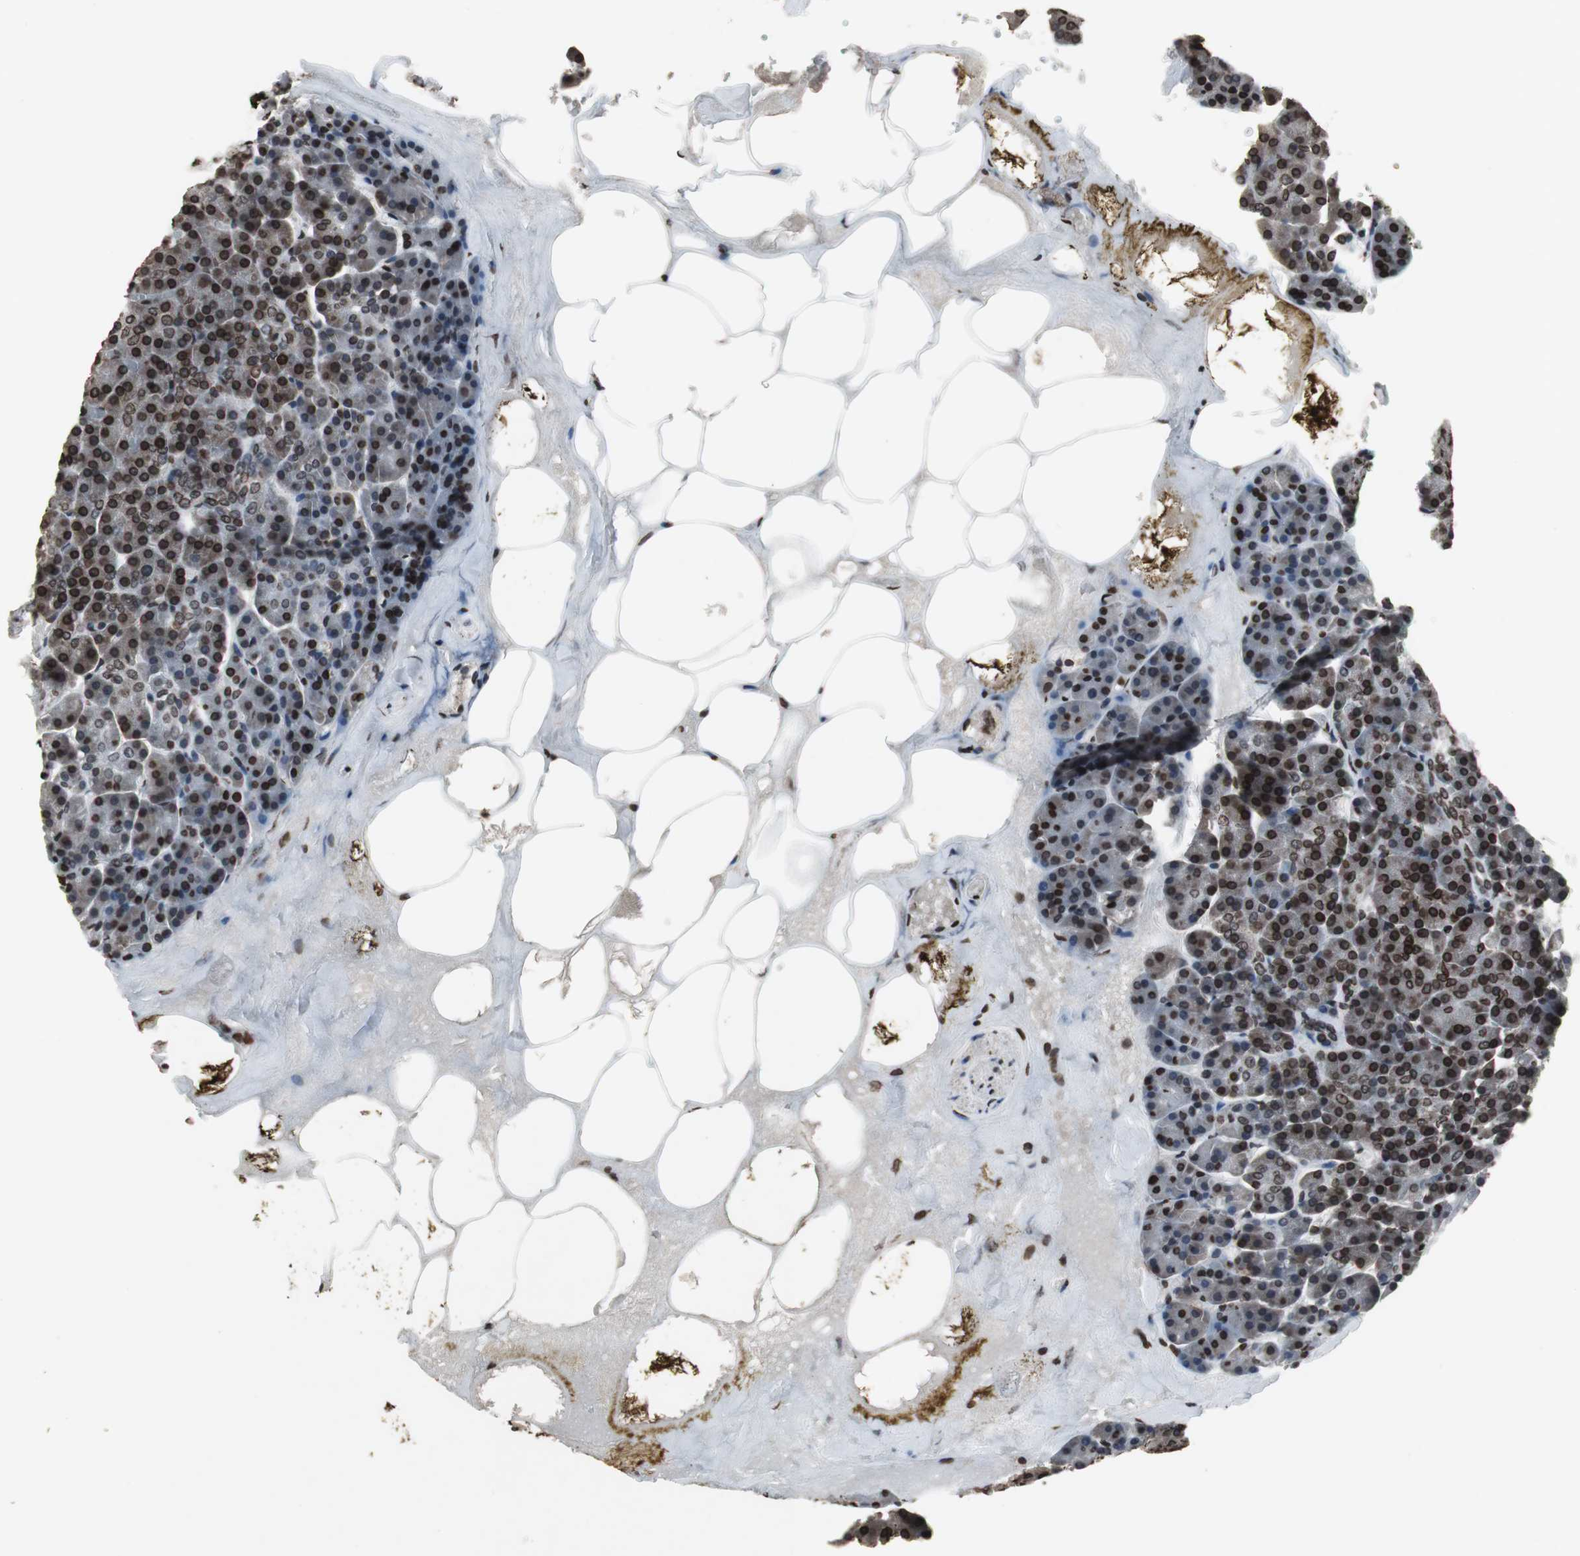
{"staining": {"intensity": "strong", "quantity": ">75%", "location": "cytoplasmic/membranous,nuclear"}, "tissue": "pancreas", "cell_type": "Exocrine glandular cells", "image_type": "normal", "snomed": [{"axis": "morphology", "description": "Normal tissue, NOS"}, {"axis": "topography", "description": "Pancreas"}], "caption": "DAB immunohistochemical staining of normal human pancreas reveals strong cytoplasmic/membranous,nuclear protein staining in about >75% of exocrine glandular cells. Nuclei are stained in blue.", "gene": "LMNA", "patient": {"sex": "female", "age": 35}}